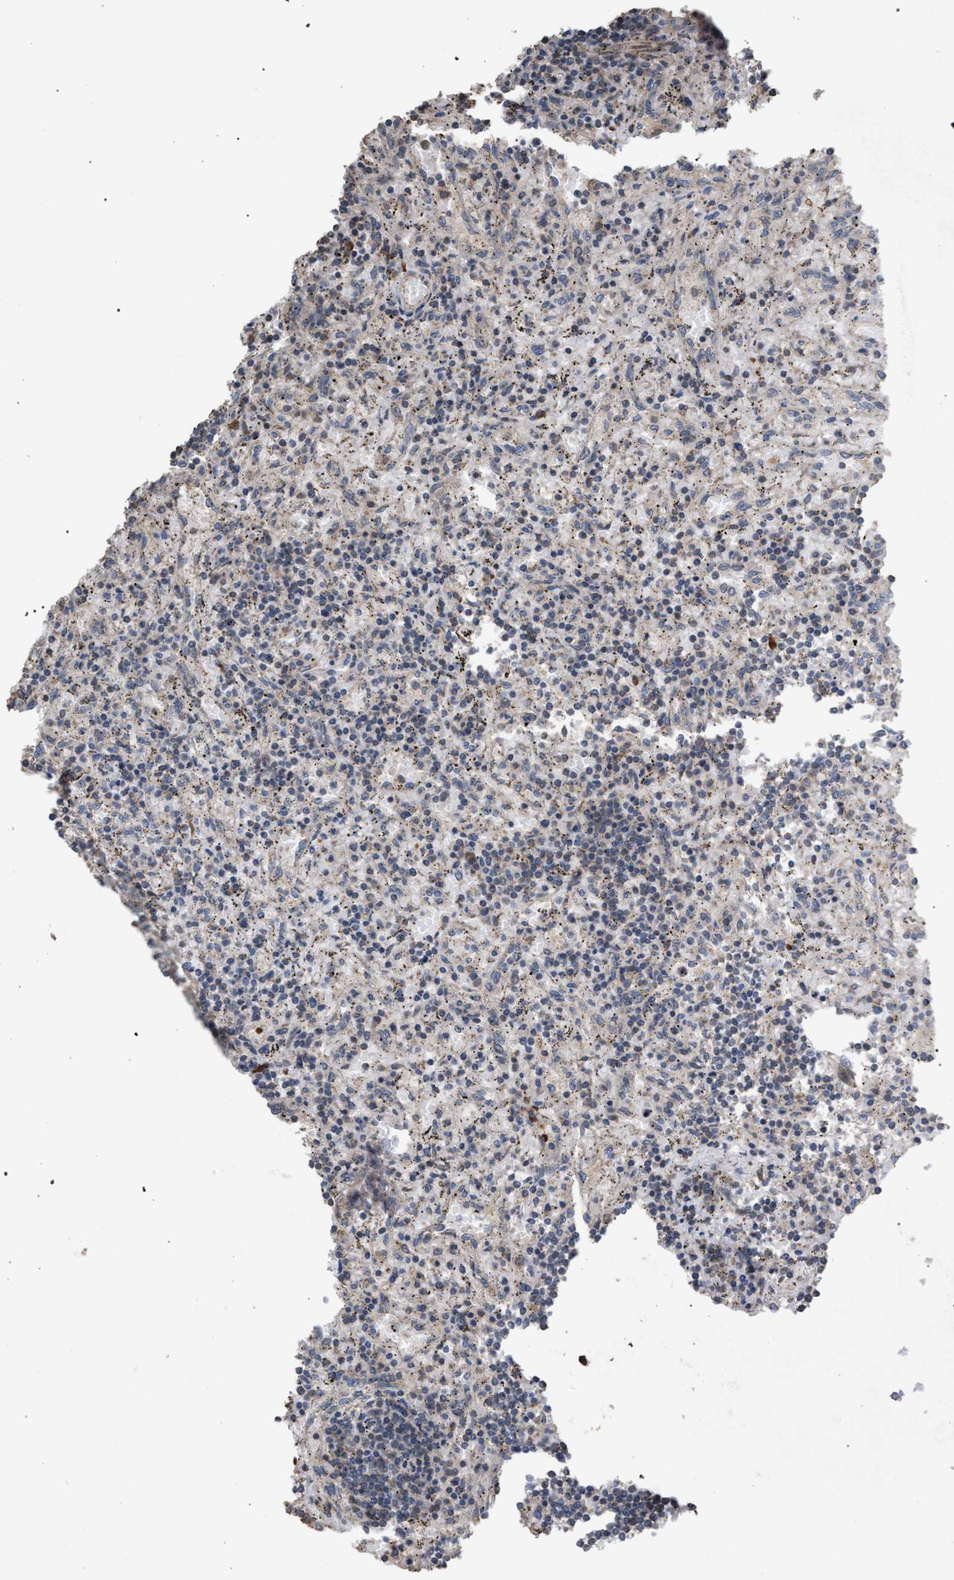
{"staining": {"intensity": "negative", "quantity": "none", "location": "none"}, "tissue": "lymphoma", "cell_type": "Tumor cells", "image_type": "cancer", "snomed": [{"axis": "morphology", "description": "Malignant lymphoma, non-Hodgkin's type, Low grade"}, {"axis": "topography", "description": "Spleen"}], "caption": "A high-resolution photomicrograph shows immunohistochemistry staining of lymphoma, which exhibits no significant staining in tumor cells.", "gene": "NAA35", "patient": {"sex": "male", "age": 76}}